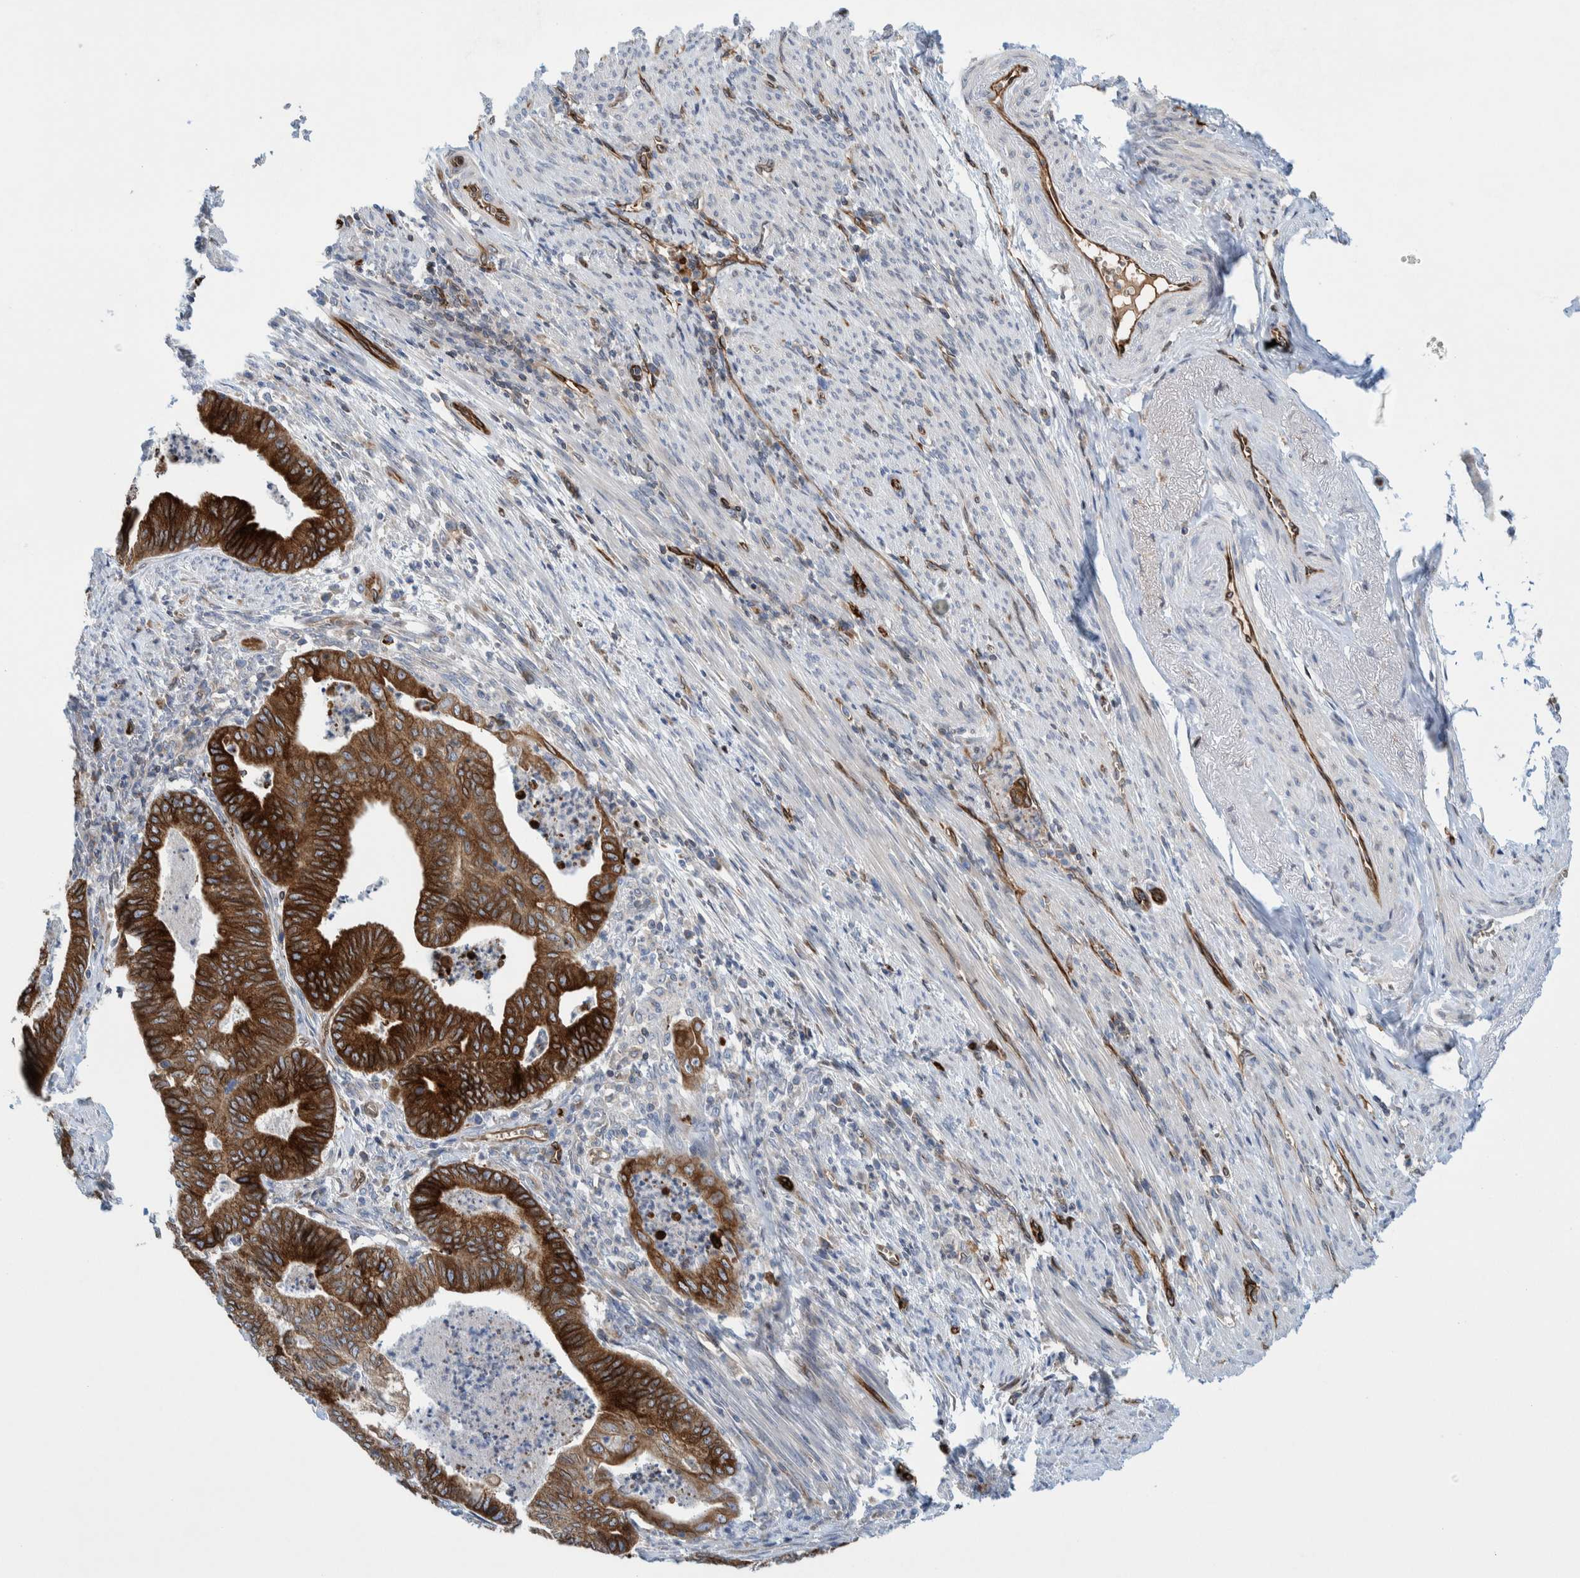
{"staining": {"intensity": "strong", "quantity": ">75%", "location": "cytoplasmic/membranous"}, "tissue": "endometrial cancer", "cell_type": "Tumor cells", "image_type": "cancer", "snomed": [{"axis": "morphology", "description": "Polyp, NOS"}, {"axis": "morphology", "description": "Adenocarcinoma, NOS"}, {"axis": "morphology", "description": "Adenoma, NOS"}, {"axis": "topography", "description": "Endometrium"}], "caption": "Strong cytoplasmic/membranous protein expression is seen in about >75% of tumor cells in endometrial cancer (adenocarcinoma).", "gene": "THEM6", "patient": {"sex": "female", "age": 79}}